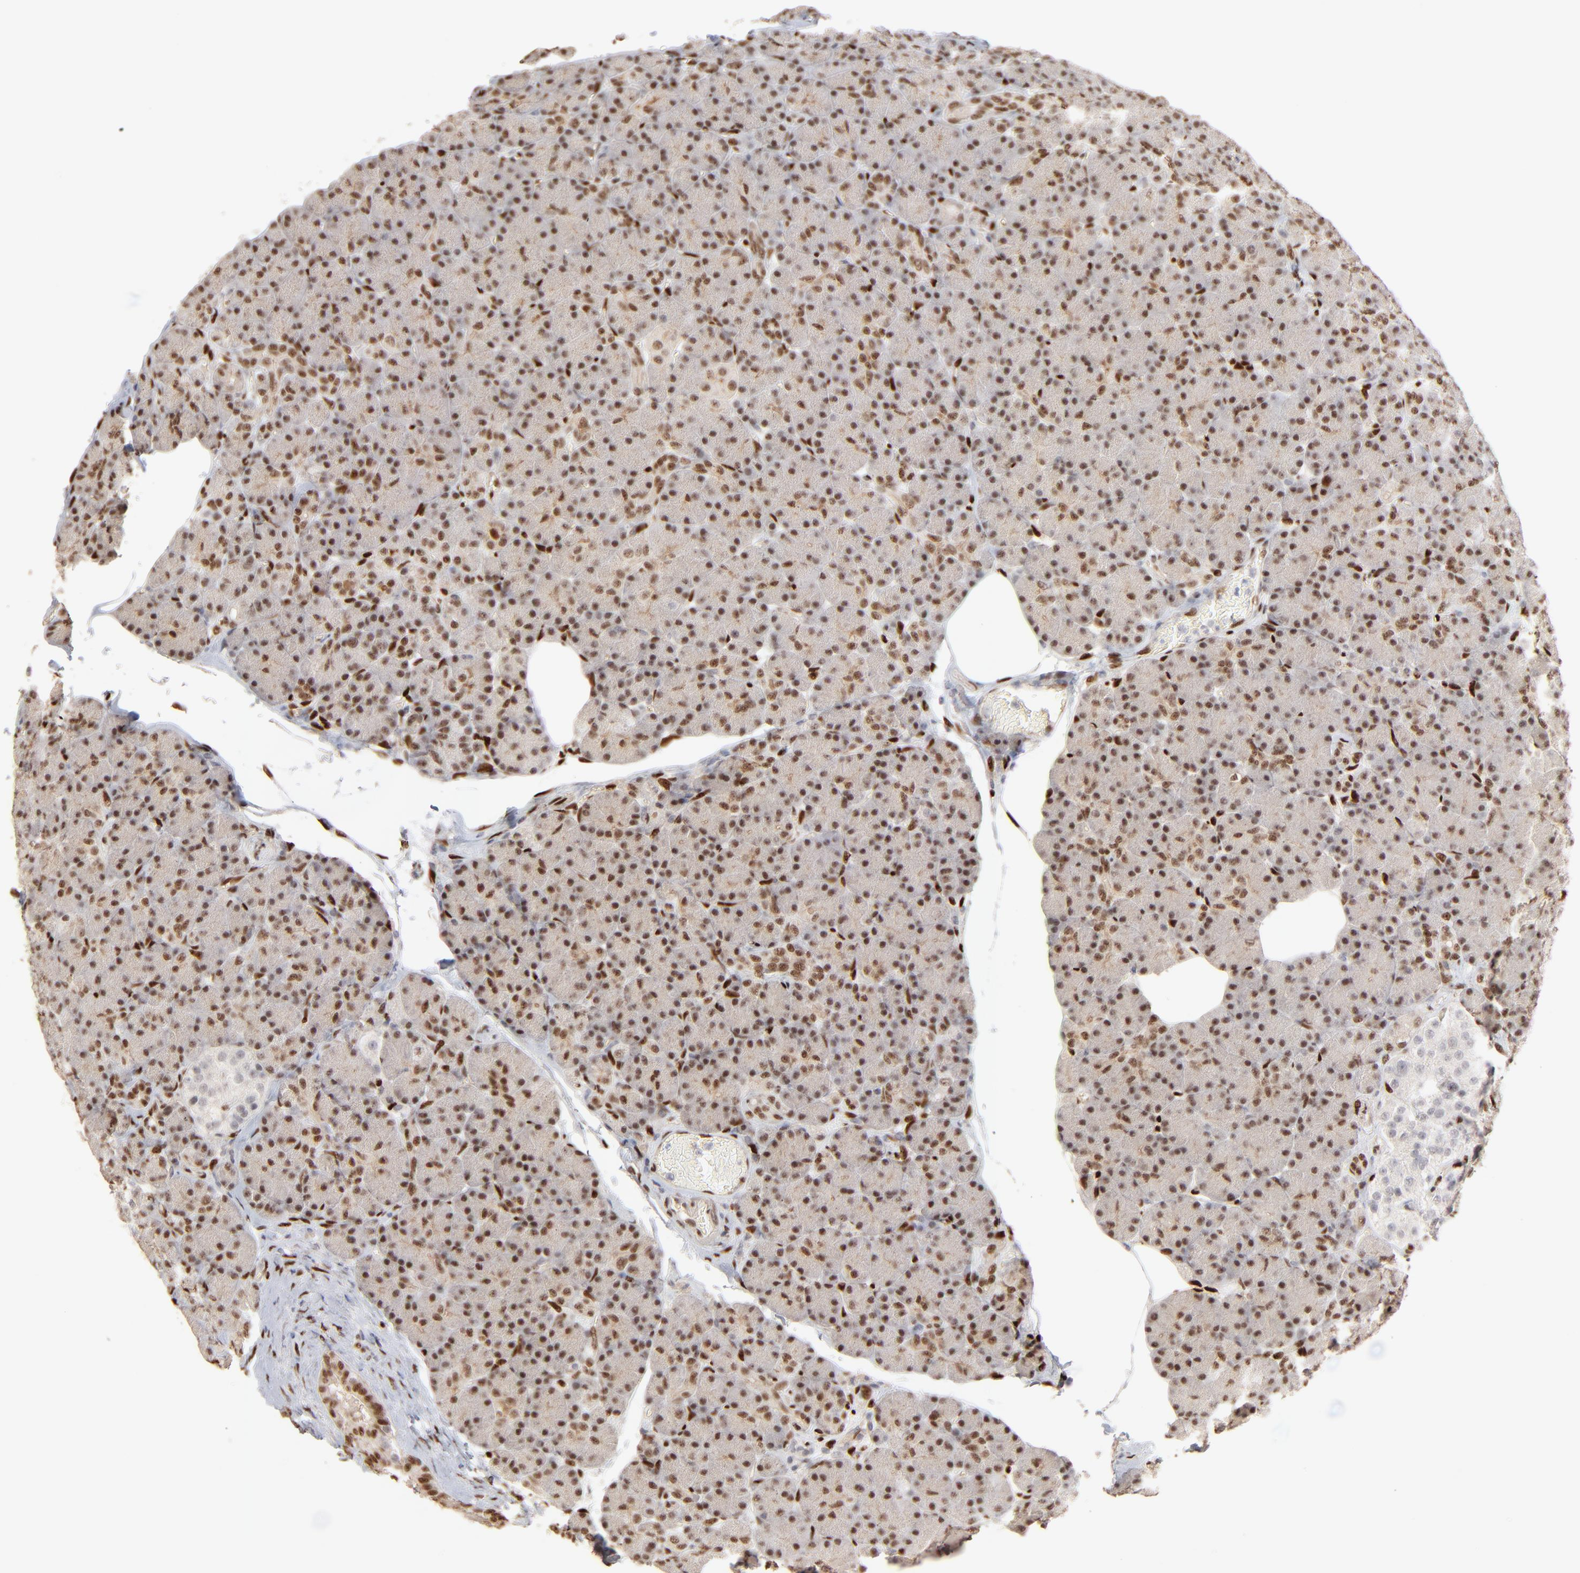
{"staining": {"intensity": "strong", "quantity": ">75%", "location": "nuclear"}, "tissue": "pancreas", "cell_type": "Exocrine glandular cells", "image_type": "normal", "snomed": [{"axis": "morphology", "description": "Normal tissue, NOS"}, {"axis": "topography", "description": "Pancreas"}], "caption": "Protein staining demonstrates strong nuclear expression in about >75% of exocrine glandular cells in benign pancreas.", "gene": "NFIB", "patient": {"sex": "female", "age": 43}}